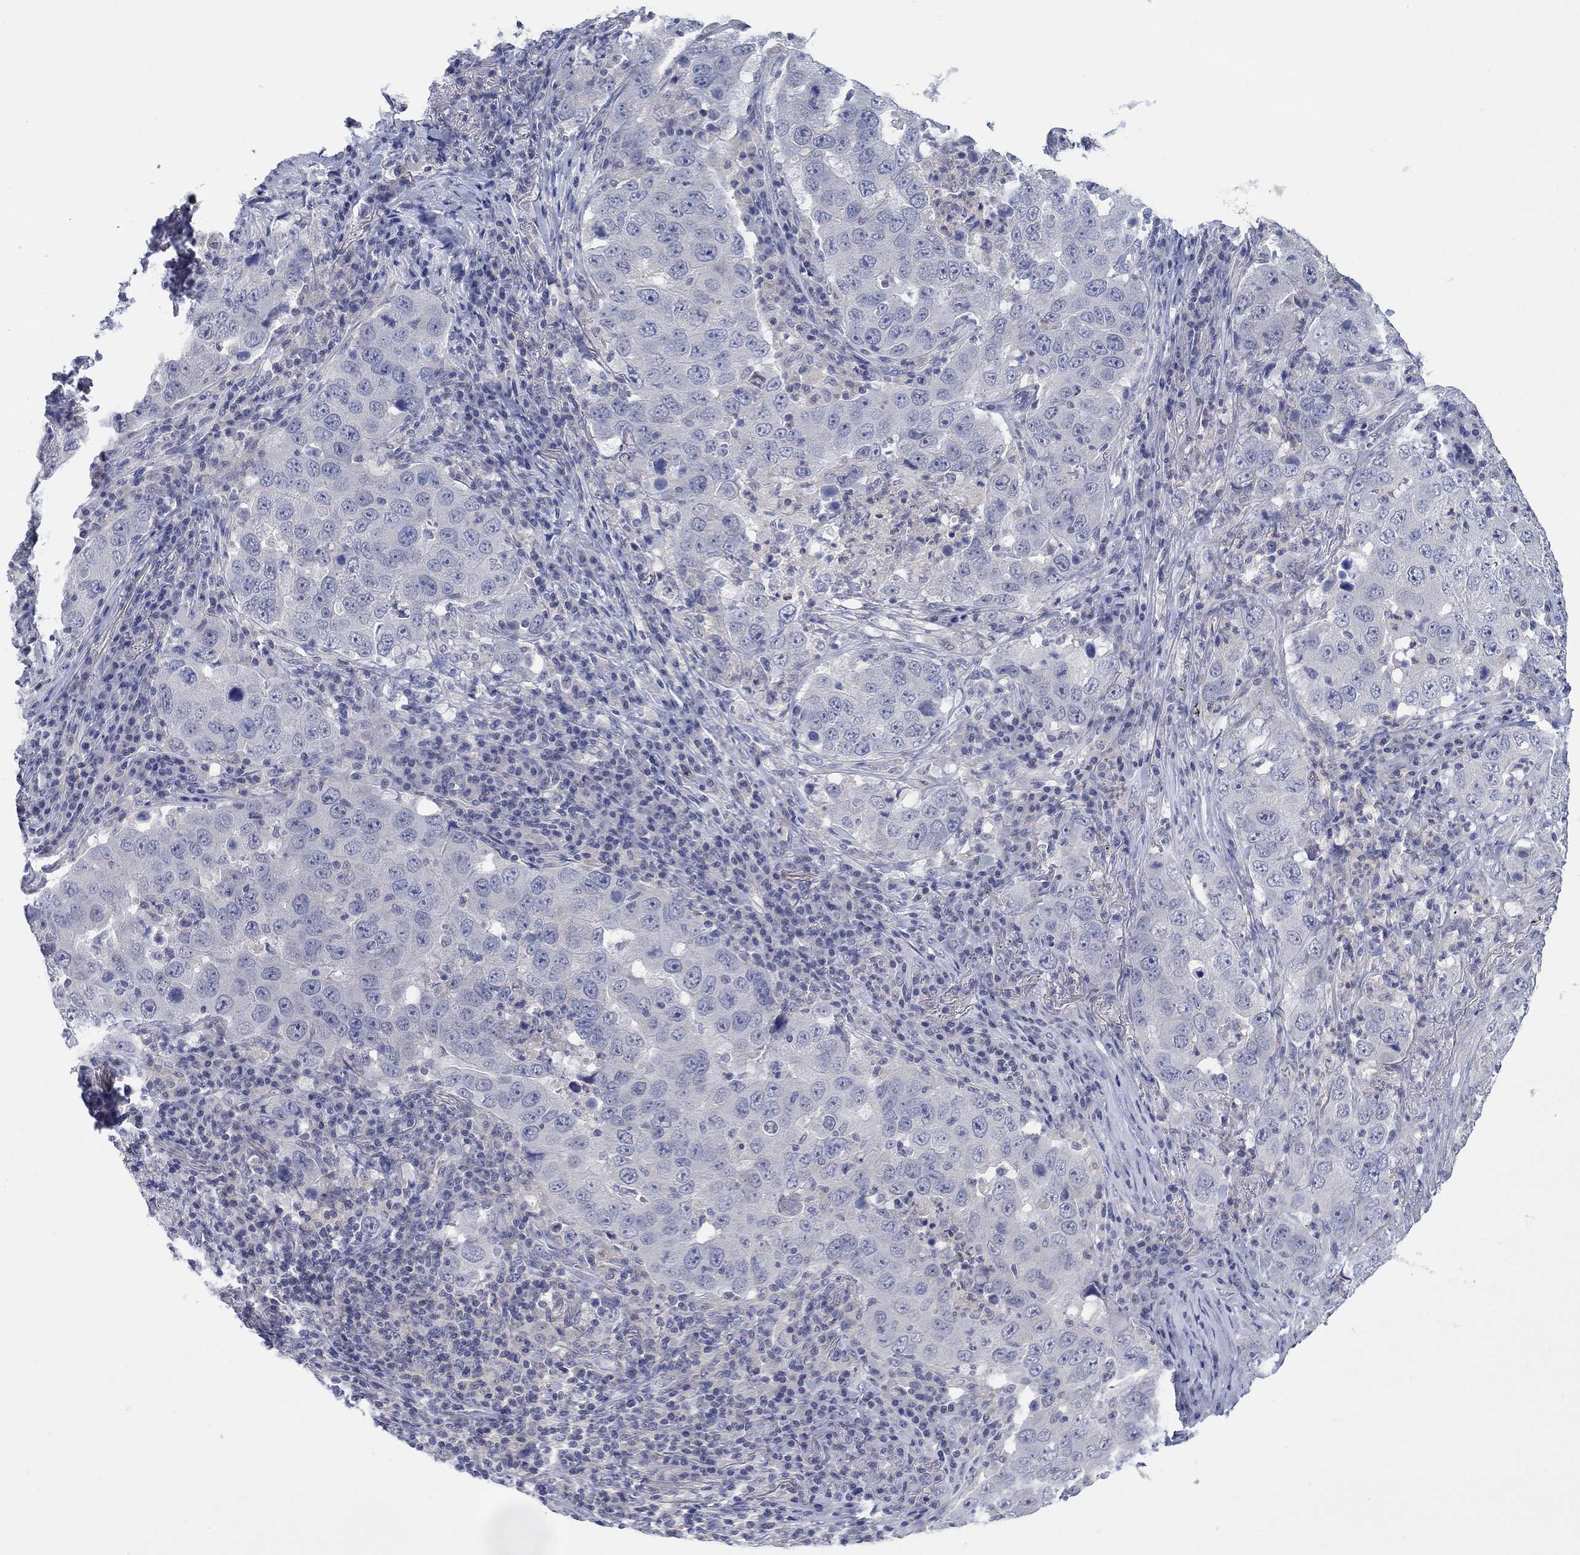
{"staining": {"intensity": "negative", "quantity": "none", "location": "none"}, "tissue": "lung cancer", "cell_type": "Tumor cells", "image_type": "cancer", "snomed": [{"axis": "morphology", "description": "Adenocarcinoma, NOS"}, {"axis": "topography", "description": "Lung"}], "caption": "High magnification brightfield microscopy of adenocarcinoma (lung) stained with DAB (brown) and counterstained with hematoxylin (blue): tumor cells show no significant staining.", "gene": "FER1L6", "patient": {"sex": "male", "age": 73}}